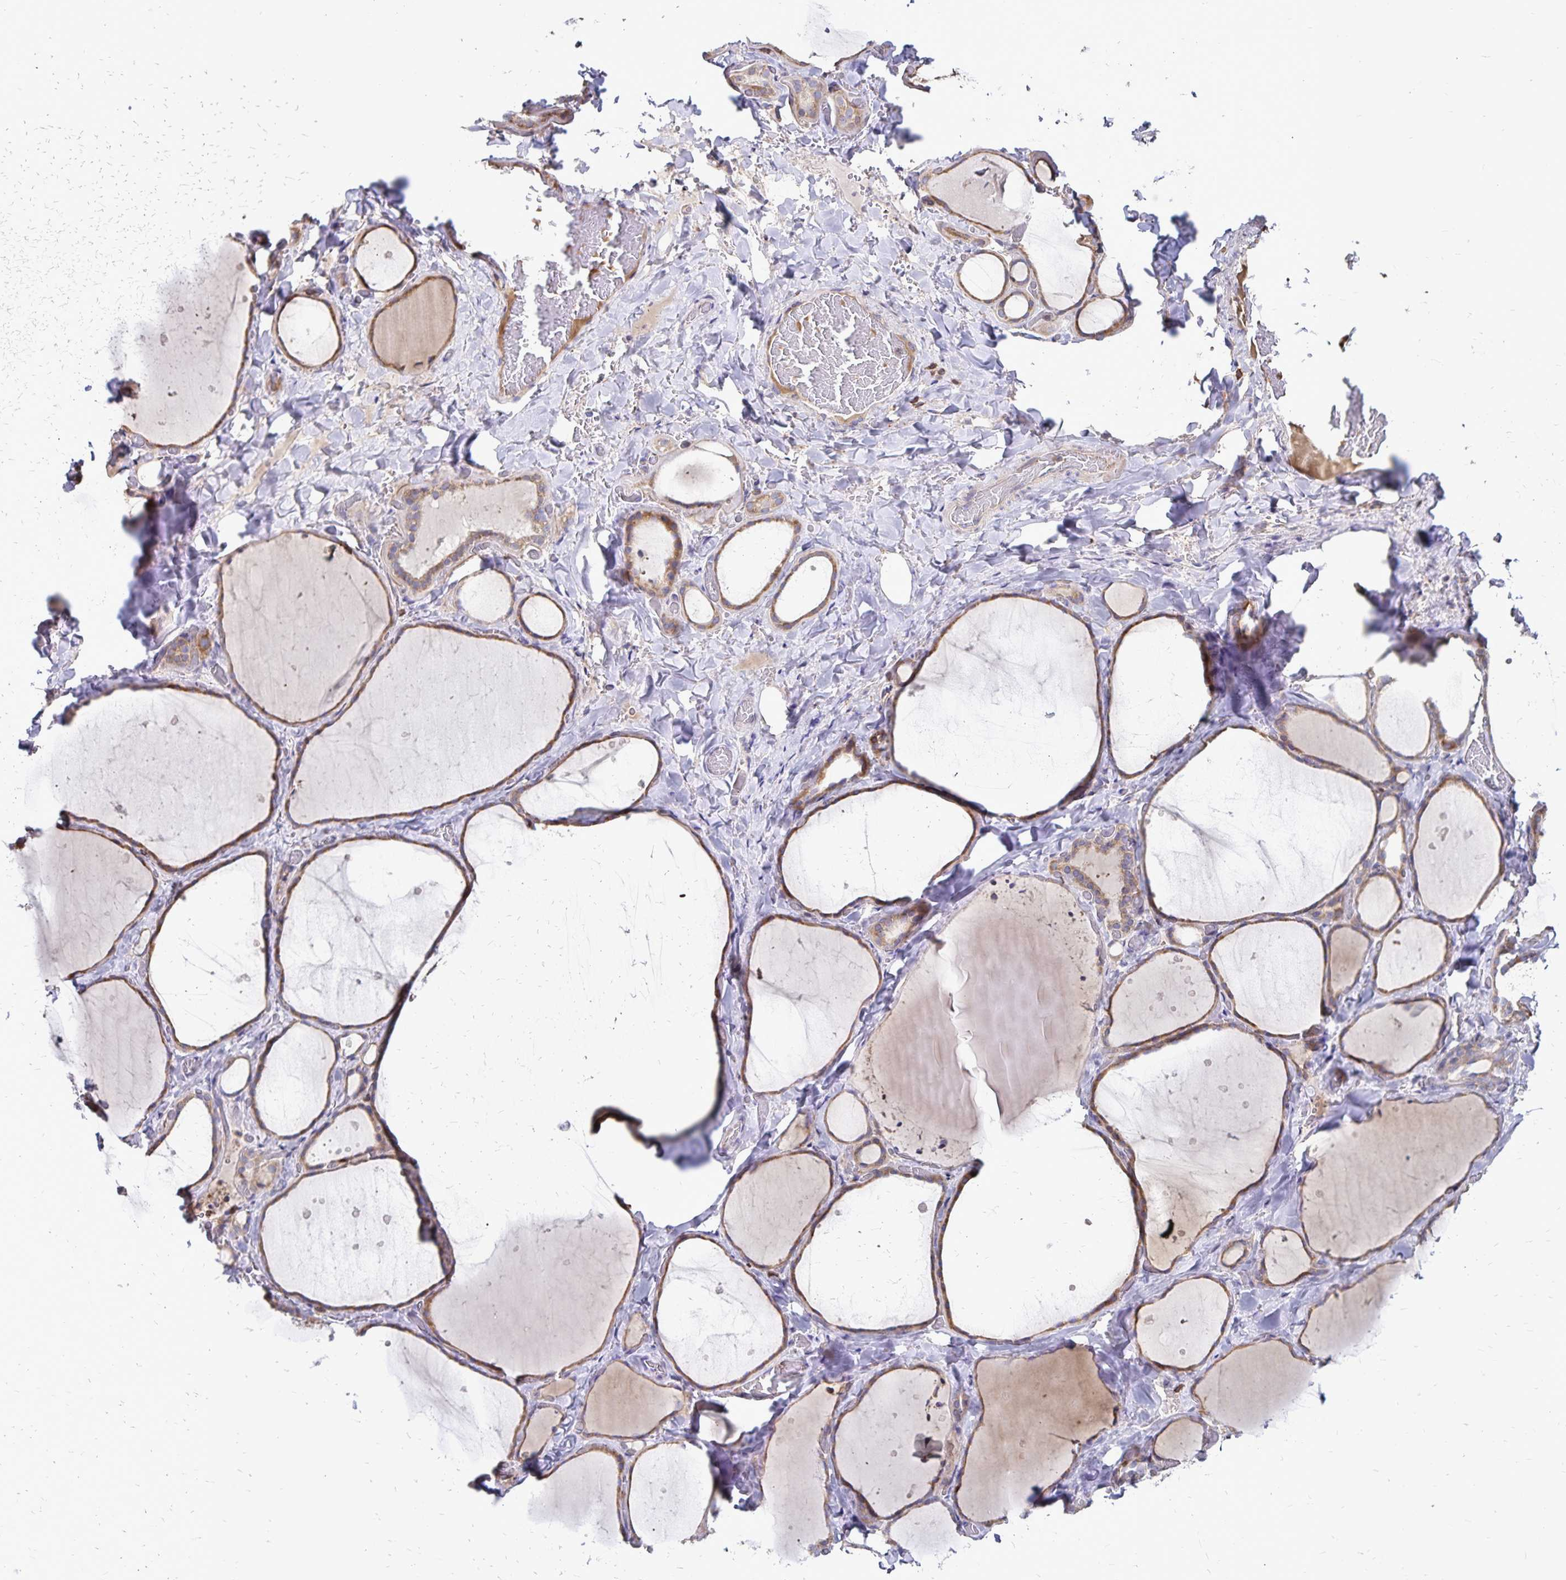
{"staining": {"intensity": "moderate", "quantity": "25%-75%", "location": "cytoplasmic/membranous"}, "tissue": "thyroid gland", "cell_type": "Glandular cells", "image_type": "normal", "snomed": [{"axis": "morphology", "description": "Normal tissue, NOS"}, {"axis": "topography", "description": "Thyroid gland"}], "caption": "Glandular cells reveal moderate cytoplasmic/membranous staining in about 25%-75% of cells in unremarkable thyroid gland.", "gene": "NAGPA", "patient": {"sex": "female", "age": 36}}